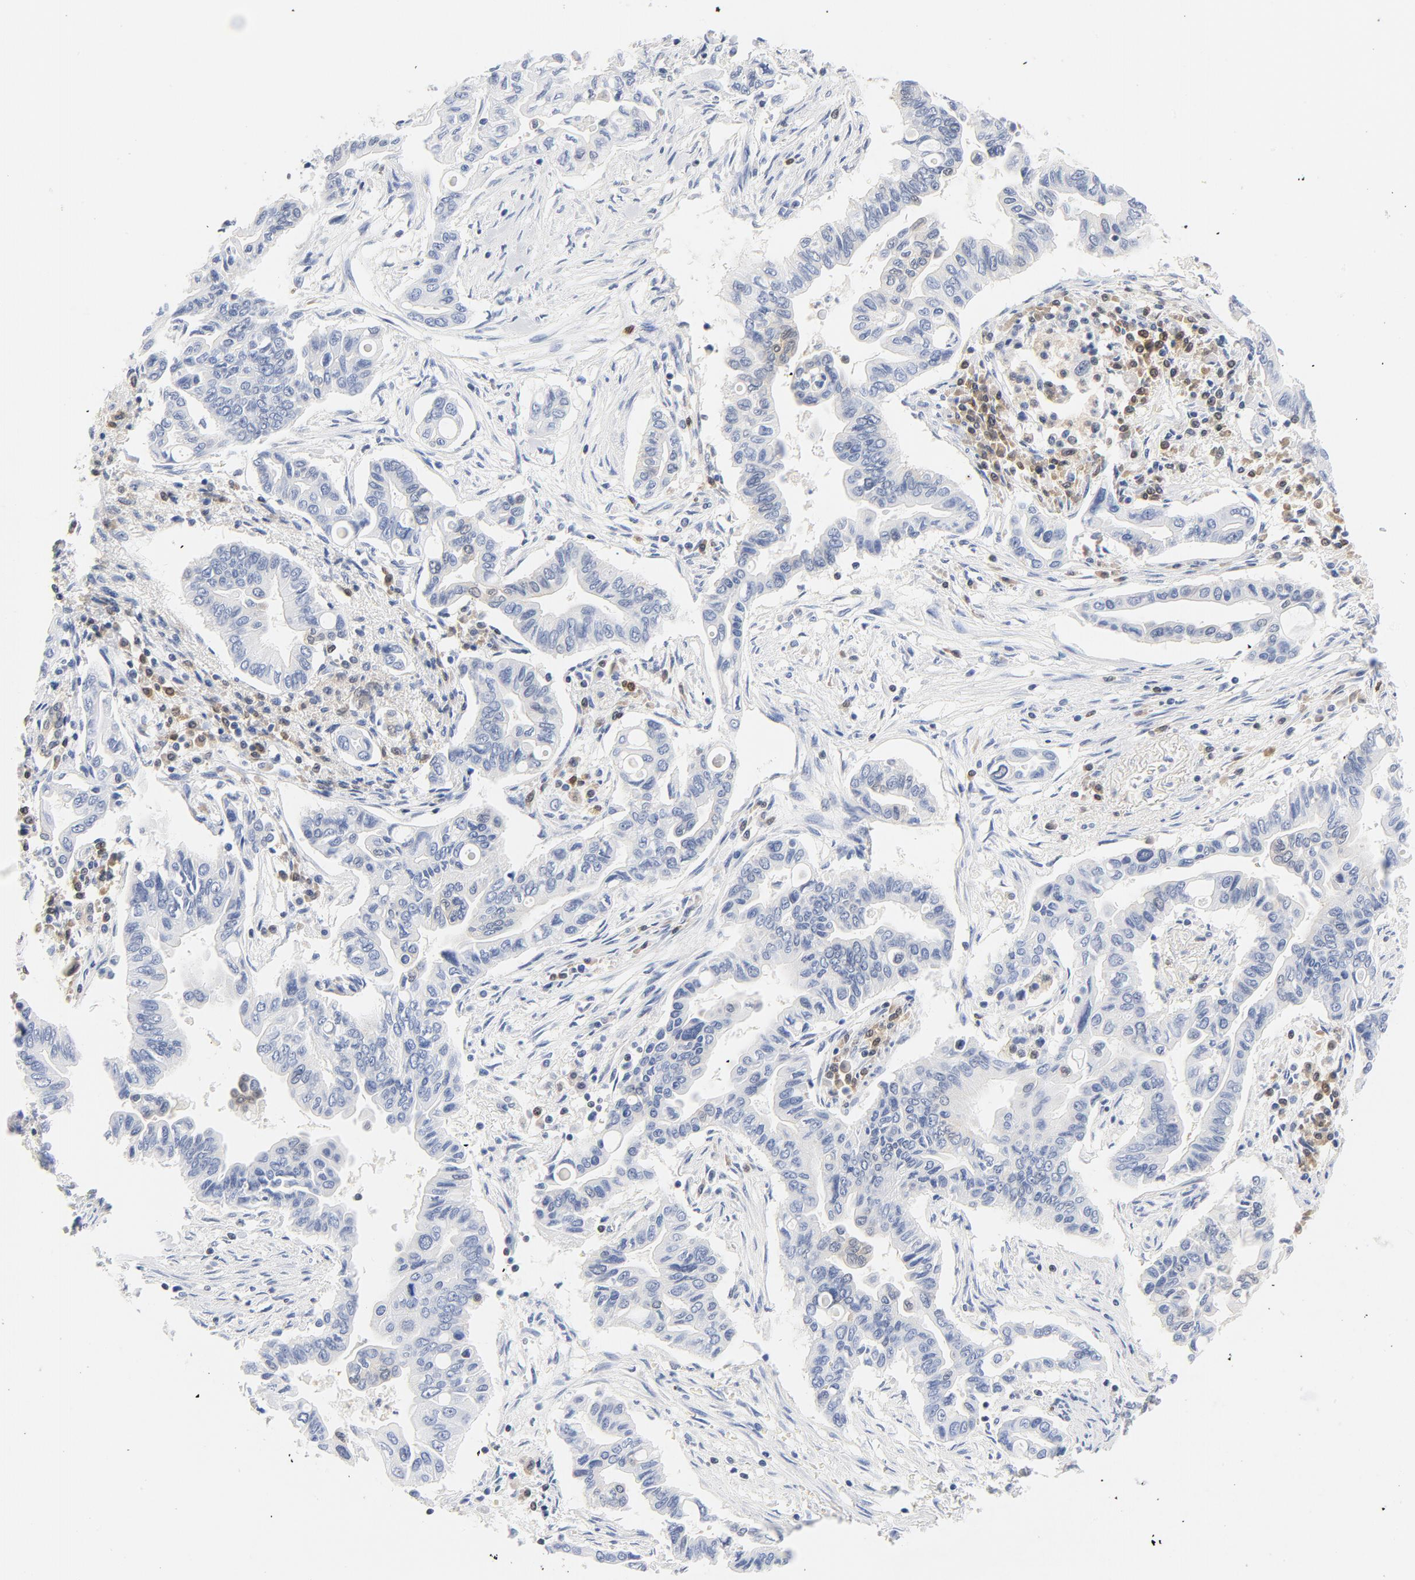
{"staining": {"intensity": "negative", "quantity": "none", "location": "none"}, "tissue": "pancreatic cancer", "cell_type": "Tumor cells", "image_type": "cancer", "snomed": [{"axis": "morphology", "description": "Adenocarcinoma, NOS"}, {"axis": "topography", "description": "Pancreas"}], "caption": "The immunohistochemistry (IHC) micrograph has no significant staining in tumor cells of pancreatic cancer tissue. (Brightfield microscopy of DAB (3,3'-diaminobenzidine) immunohistochemistry at high magnification).", "gene": "CDKN1B", "patient": {"sex": "female", "age": 57}}